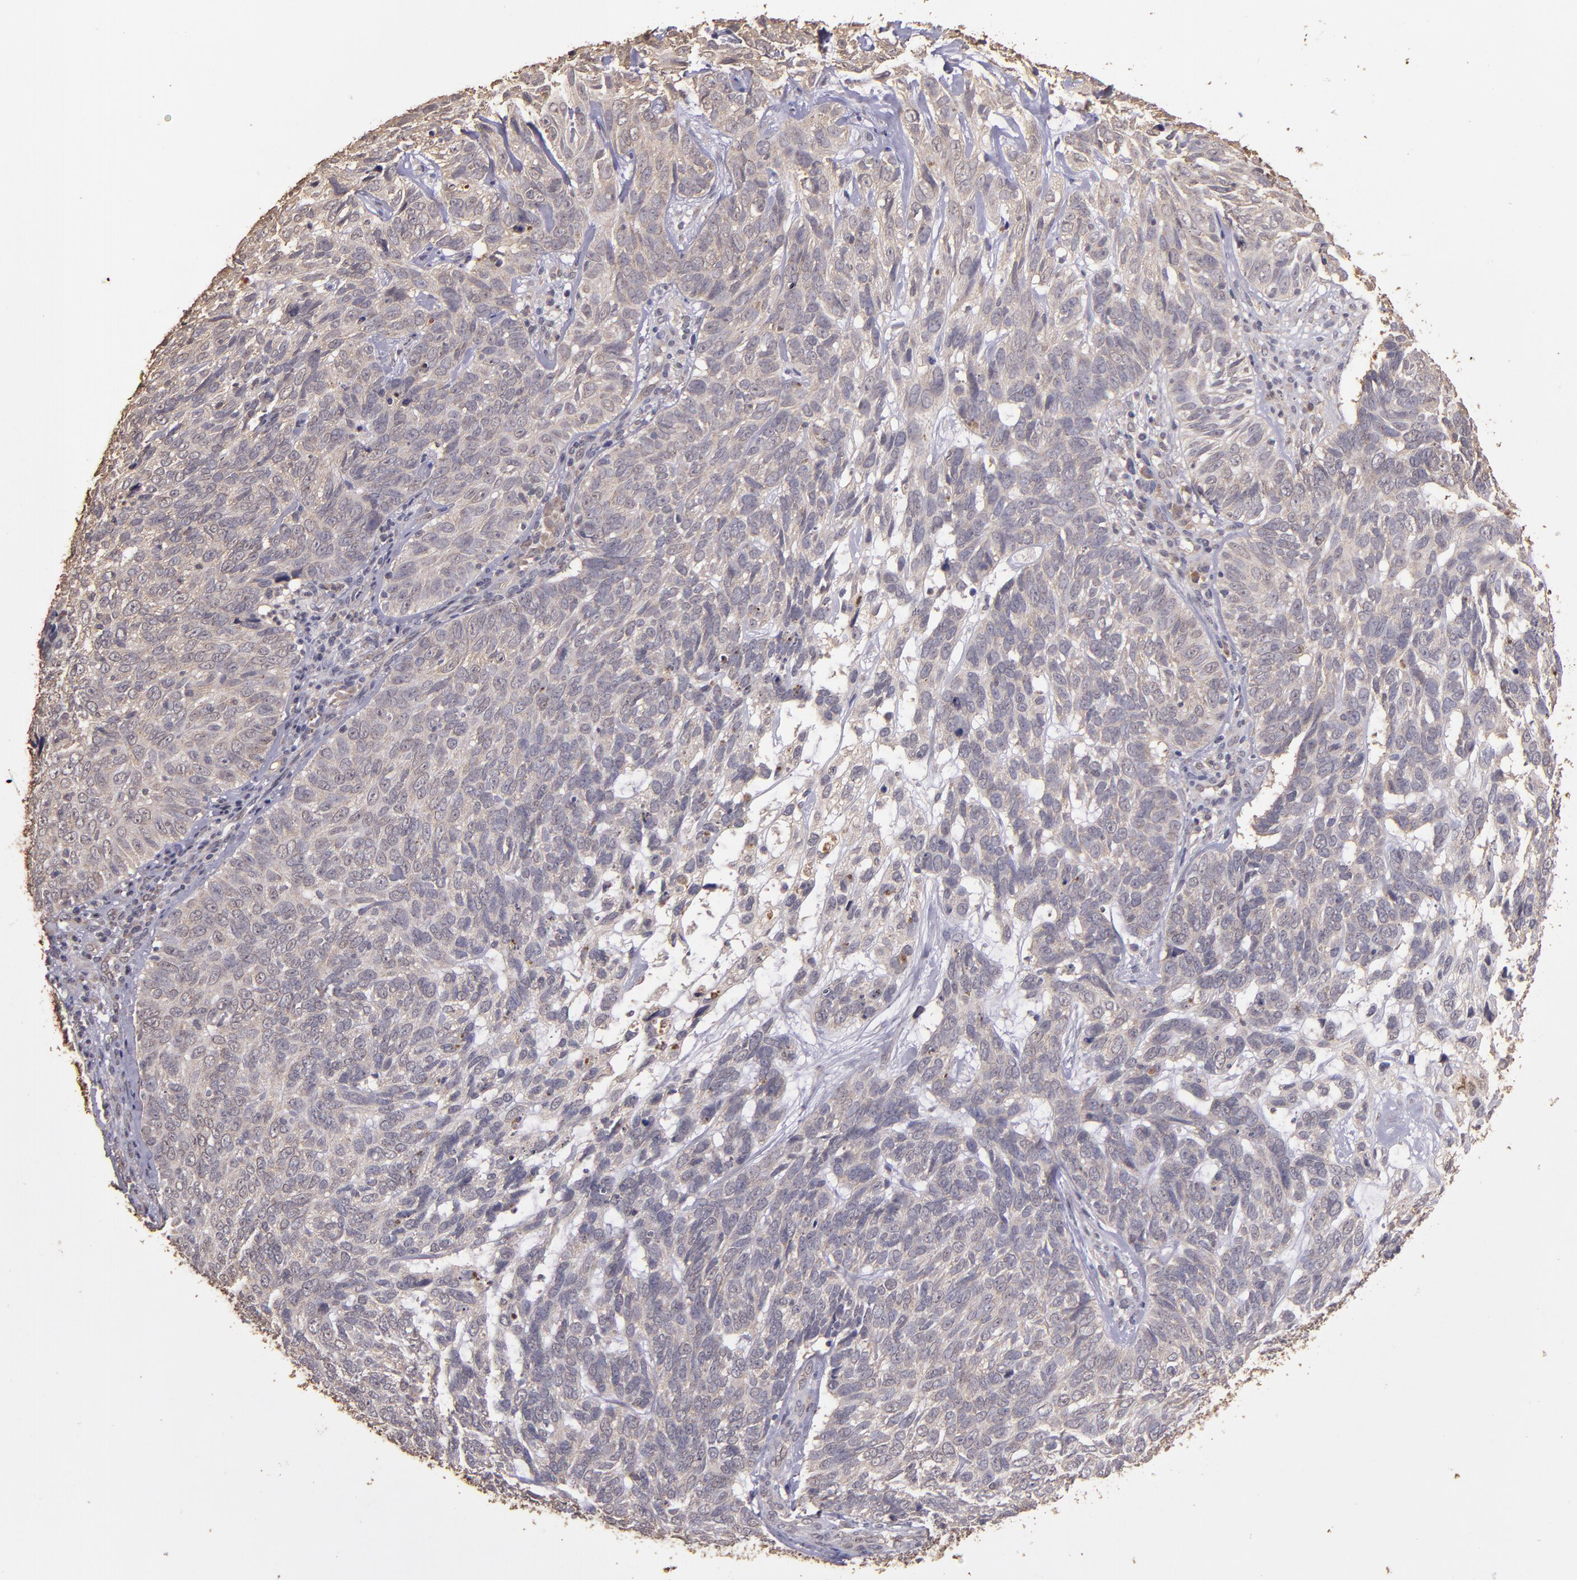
{"staining": {"intensity": "weak", "quantity": ">75%", "location": "cytoplasmic/membranous"}, "tissue": "skin cancer", "cell_type": "Tumor cells", "image_type": "cancer", "snomed": [{"axis": "morphology", "description": "Basal cell carcinoma"}, {"axis": "topography", "description": "Skin"}], "caption": "Skin cancer (basal cell carcinoma) stained with DAB (3,3'-diaminobenzidine) immunohistochemistry (IHC) reveals low levels of weak cytoplasmic/membranous expression in approximately >75% of tumor cells.", "gene": "HECTD1", "patient": {"sex": "male", "age": 72}}